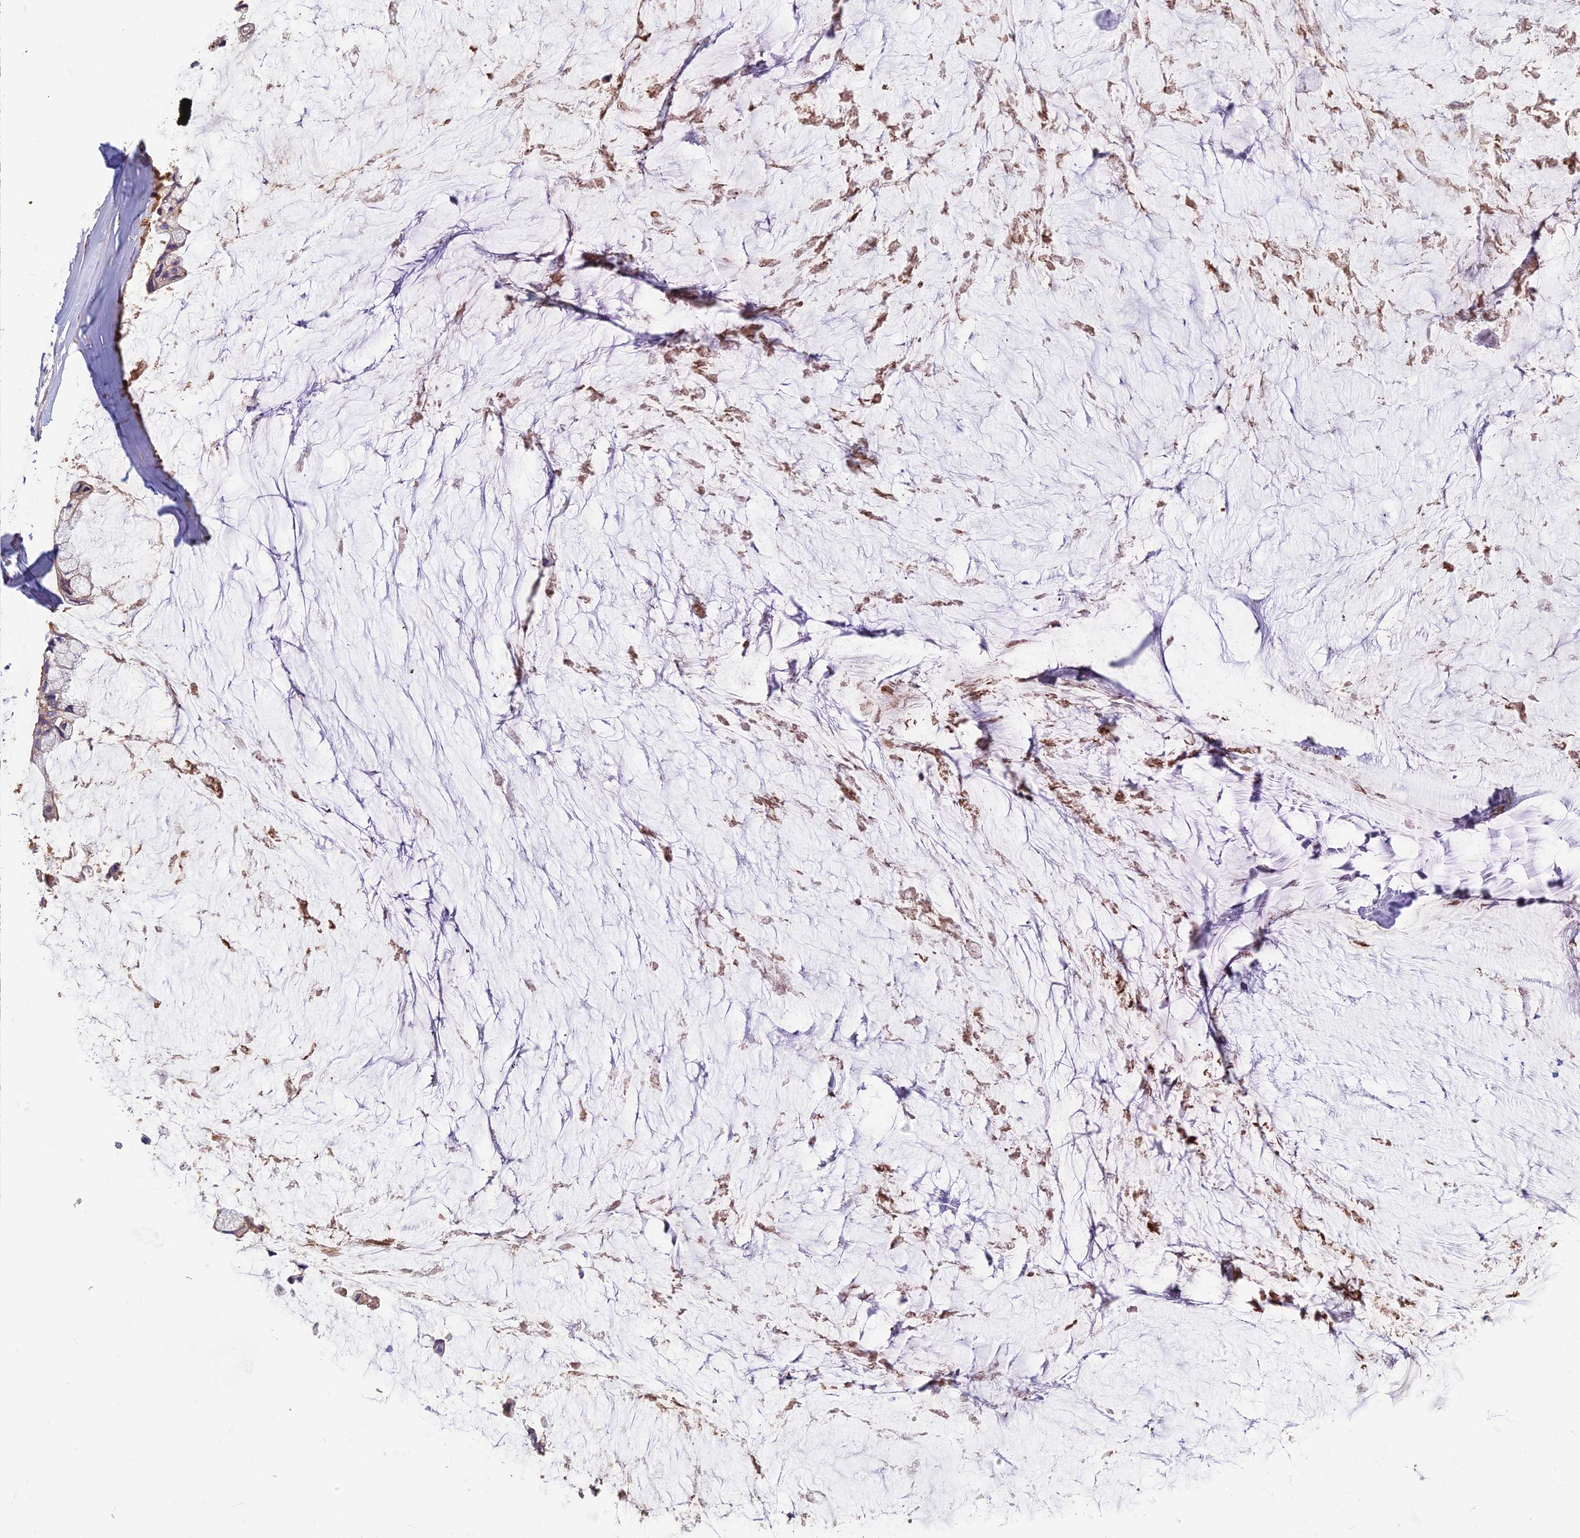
{"staining": {"intensity": "weak", "quantity": "<25%", "location": "cytoplasmic/membranous"}, "tissue": "ovarian cancer", "cell_type": "Tumor cells", "image_type": "cancer", "snomed": [{"axis": "morphology", "description": "Cystadenocarcinoma, mucinous, NOS"}, {"axis": "topography", "description": "Ovary"}], "caption": "IHC histopathology image of neoplastic tissue: ovarian cancer (mucinous cystadenocarcinoma) stained with DAB (3,3'-diaminobenzidine) exhibits no significant protein expression in tumor cells.", "gene": "TSPAN15", "patient": {"sex": "female", "age": 39}}